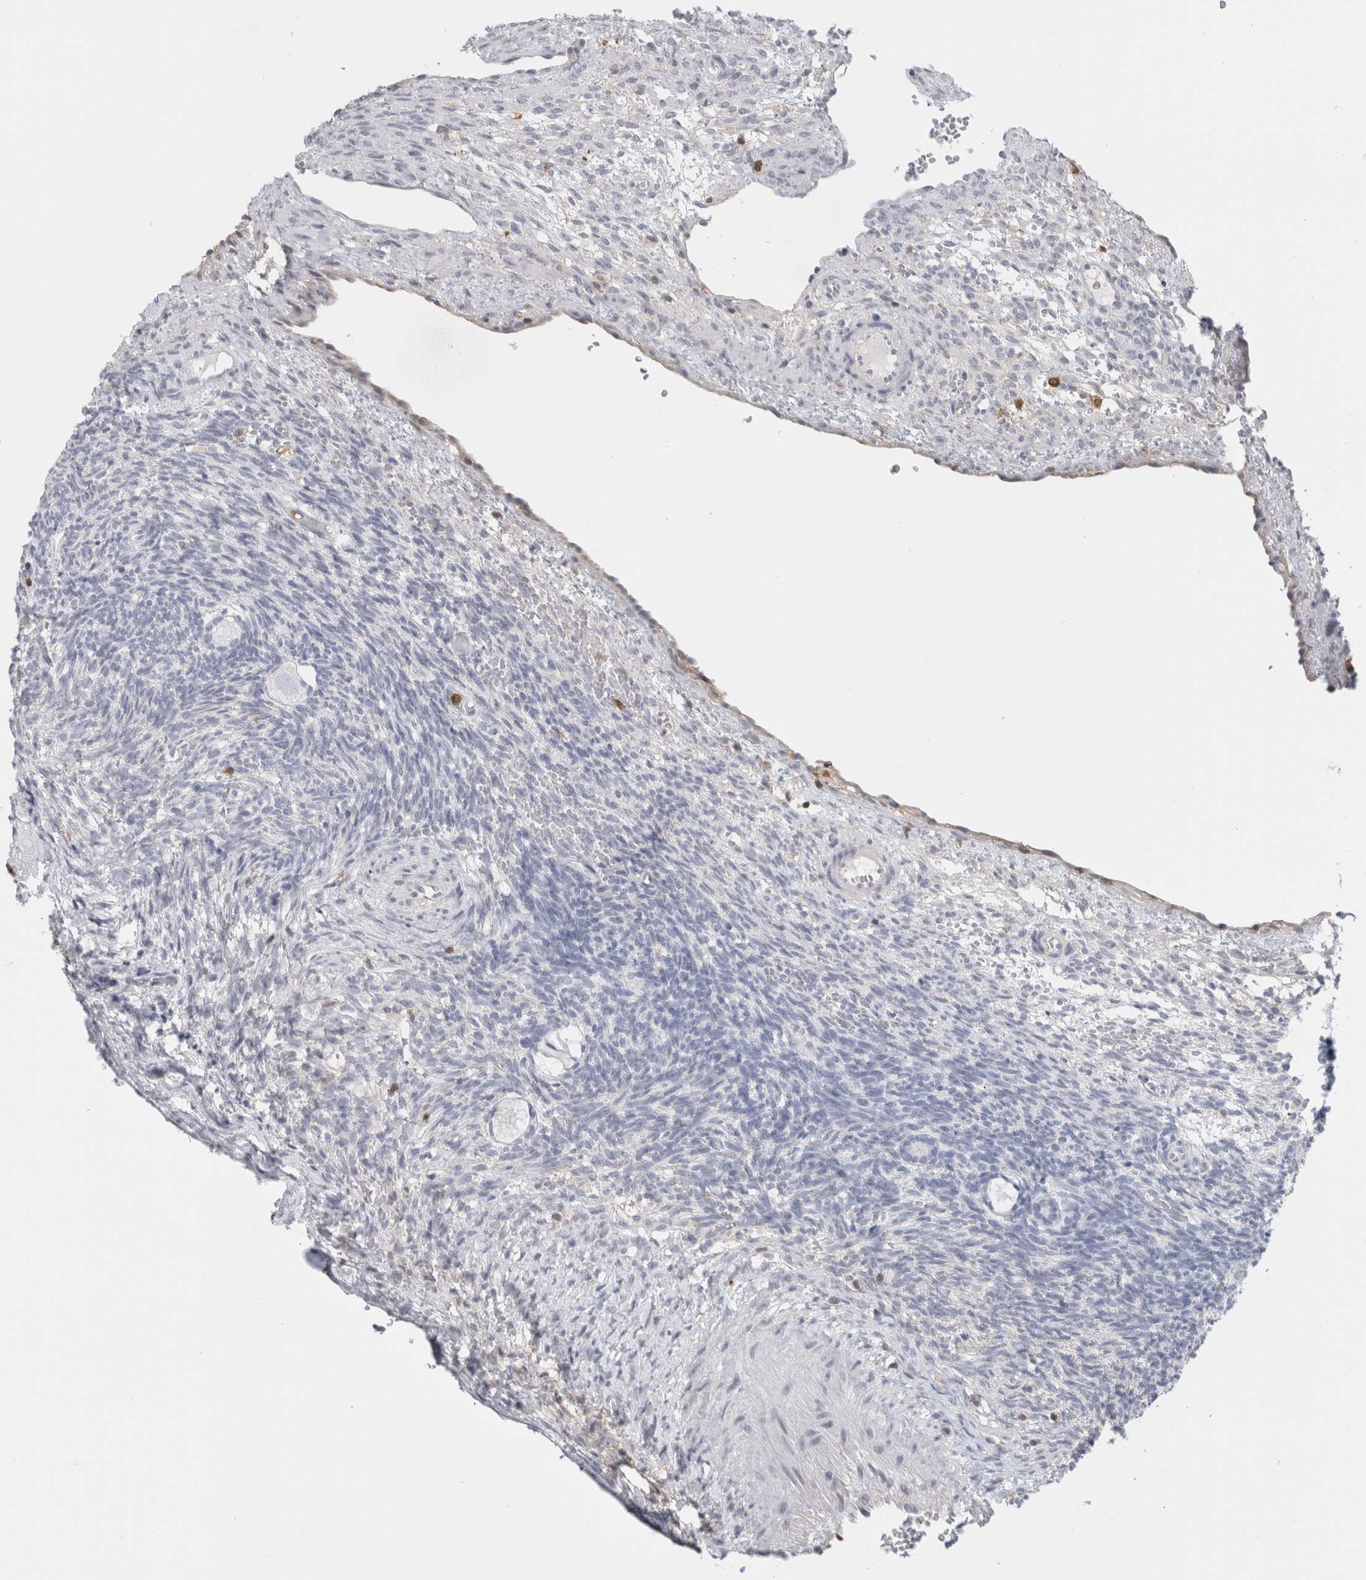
{"staining": {"intensity": "negative", "quantity": "none", "location": "none"}, "tissue": "ovary", "cell_type": "Follicle cells", "image_type": "normal", "snomed": [{"axis": "morphology", "description": "Normal tissue, NOS"}, {"axis": "topography", "description": "Ovary"}], "caption": "High power microscopy image of an immunohistochemistry (IHC) photomicrograph of unremarkable ovary, revealing no significant positivity in follicle cells.", "gene": "P2RY2", "patient": {"sex": "female", "age": 34}}